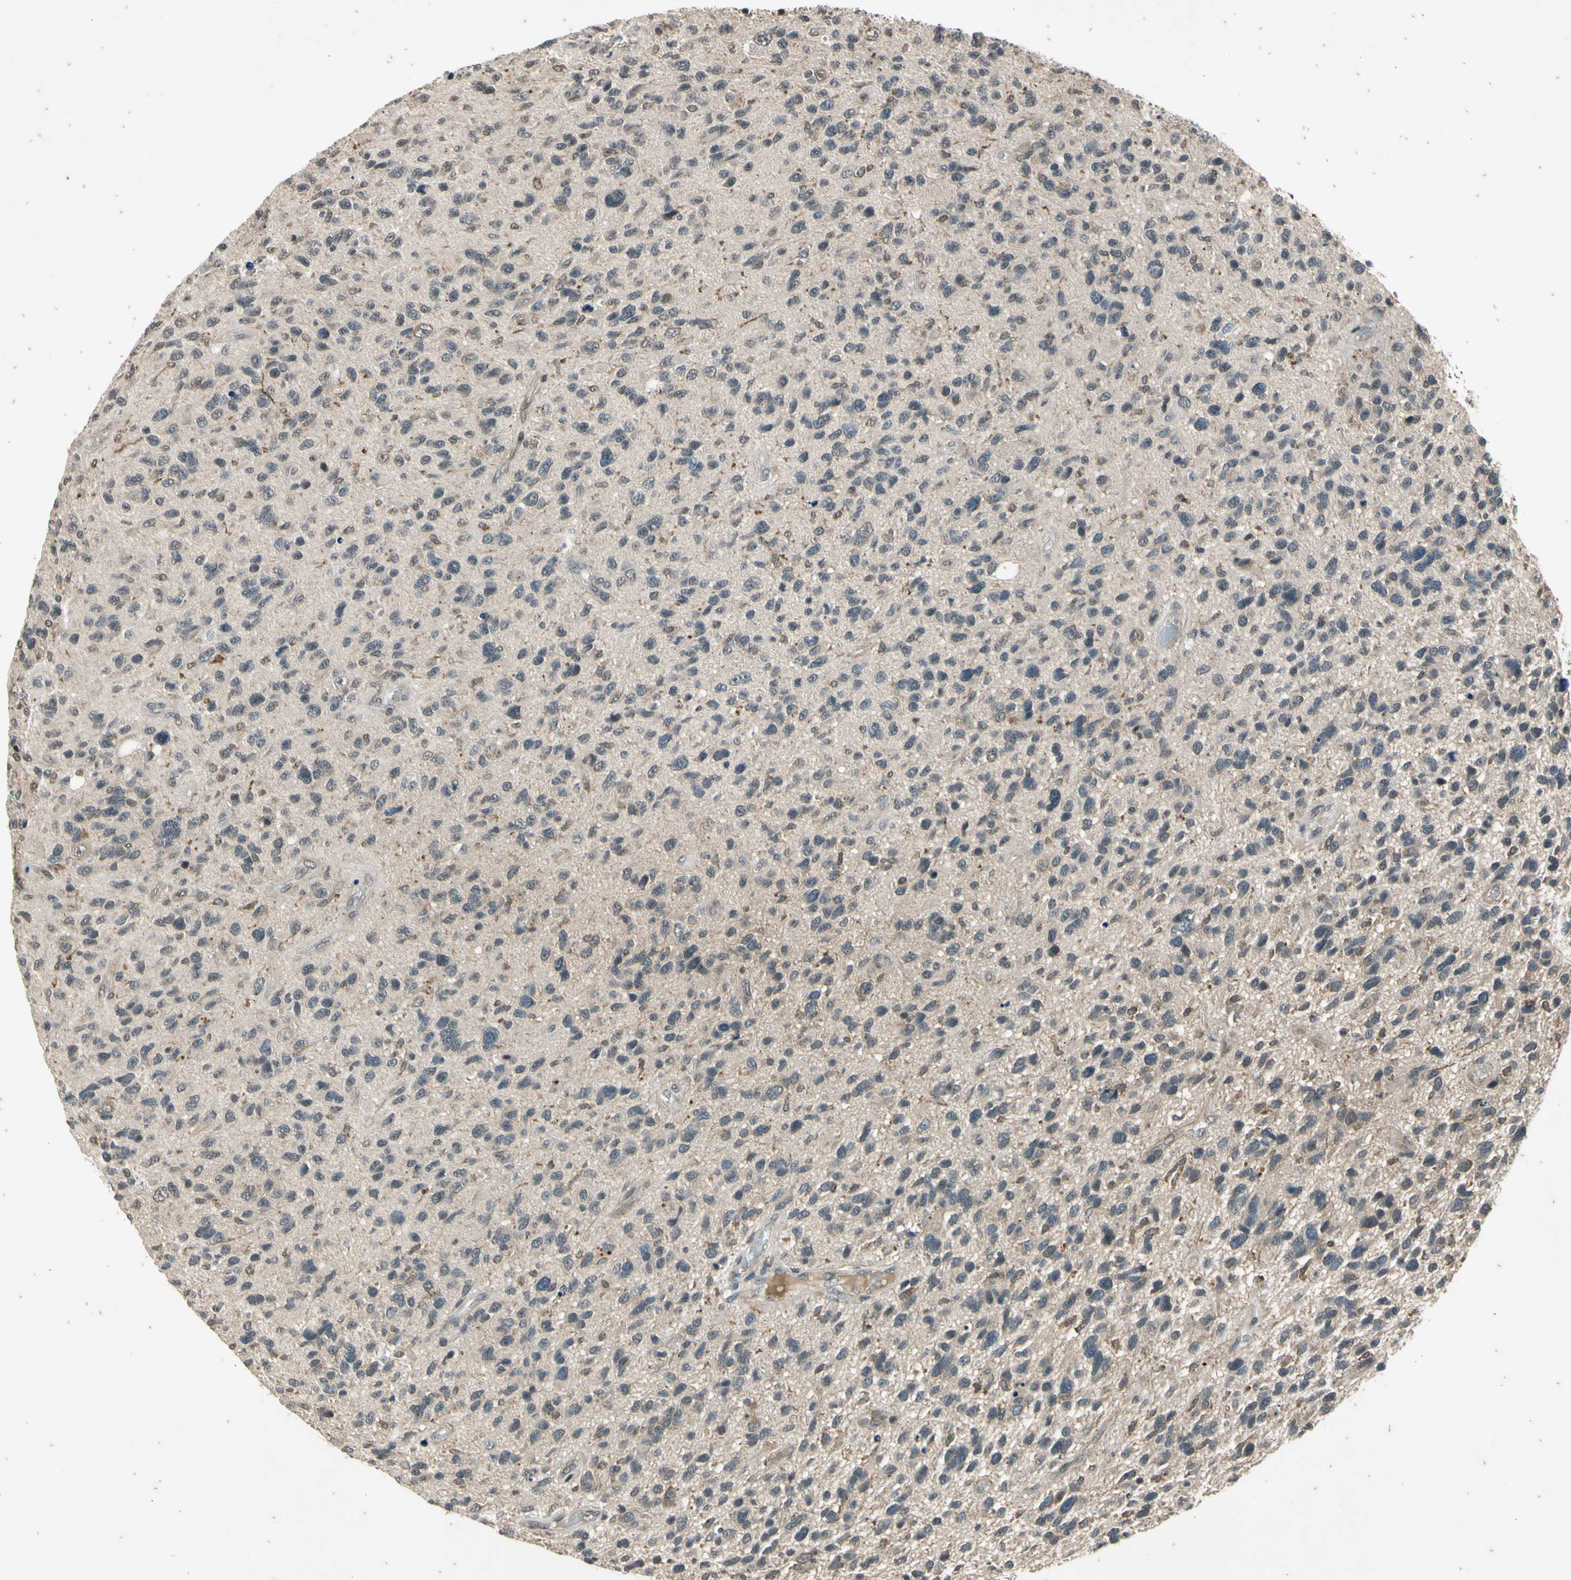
{"staining": {"intensity": "negative", "quantity": "none", "location": "none"}, "tissue": "glioma", "cell_type": "Tumor cells", "image_type": "cancer", "snomed": [{"axis": "morphology", "description": "Glioma, malignant, High grade"}, {"axis": "topography", "description": "Brain"}], "caption": "IHC photomicrograph of neoplastic tissue: glioma stained with DAB exhibits no significant protein expression in tumor cells.", "gene": "EFNB2", "patient": {"sex": "female", "age": 58}}